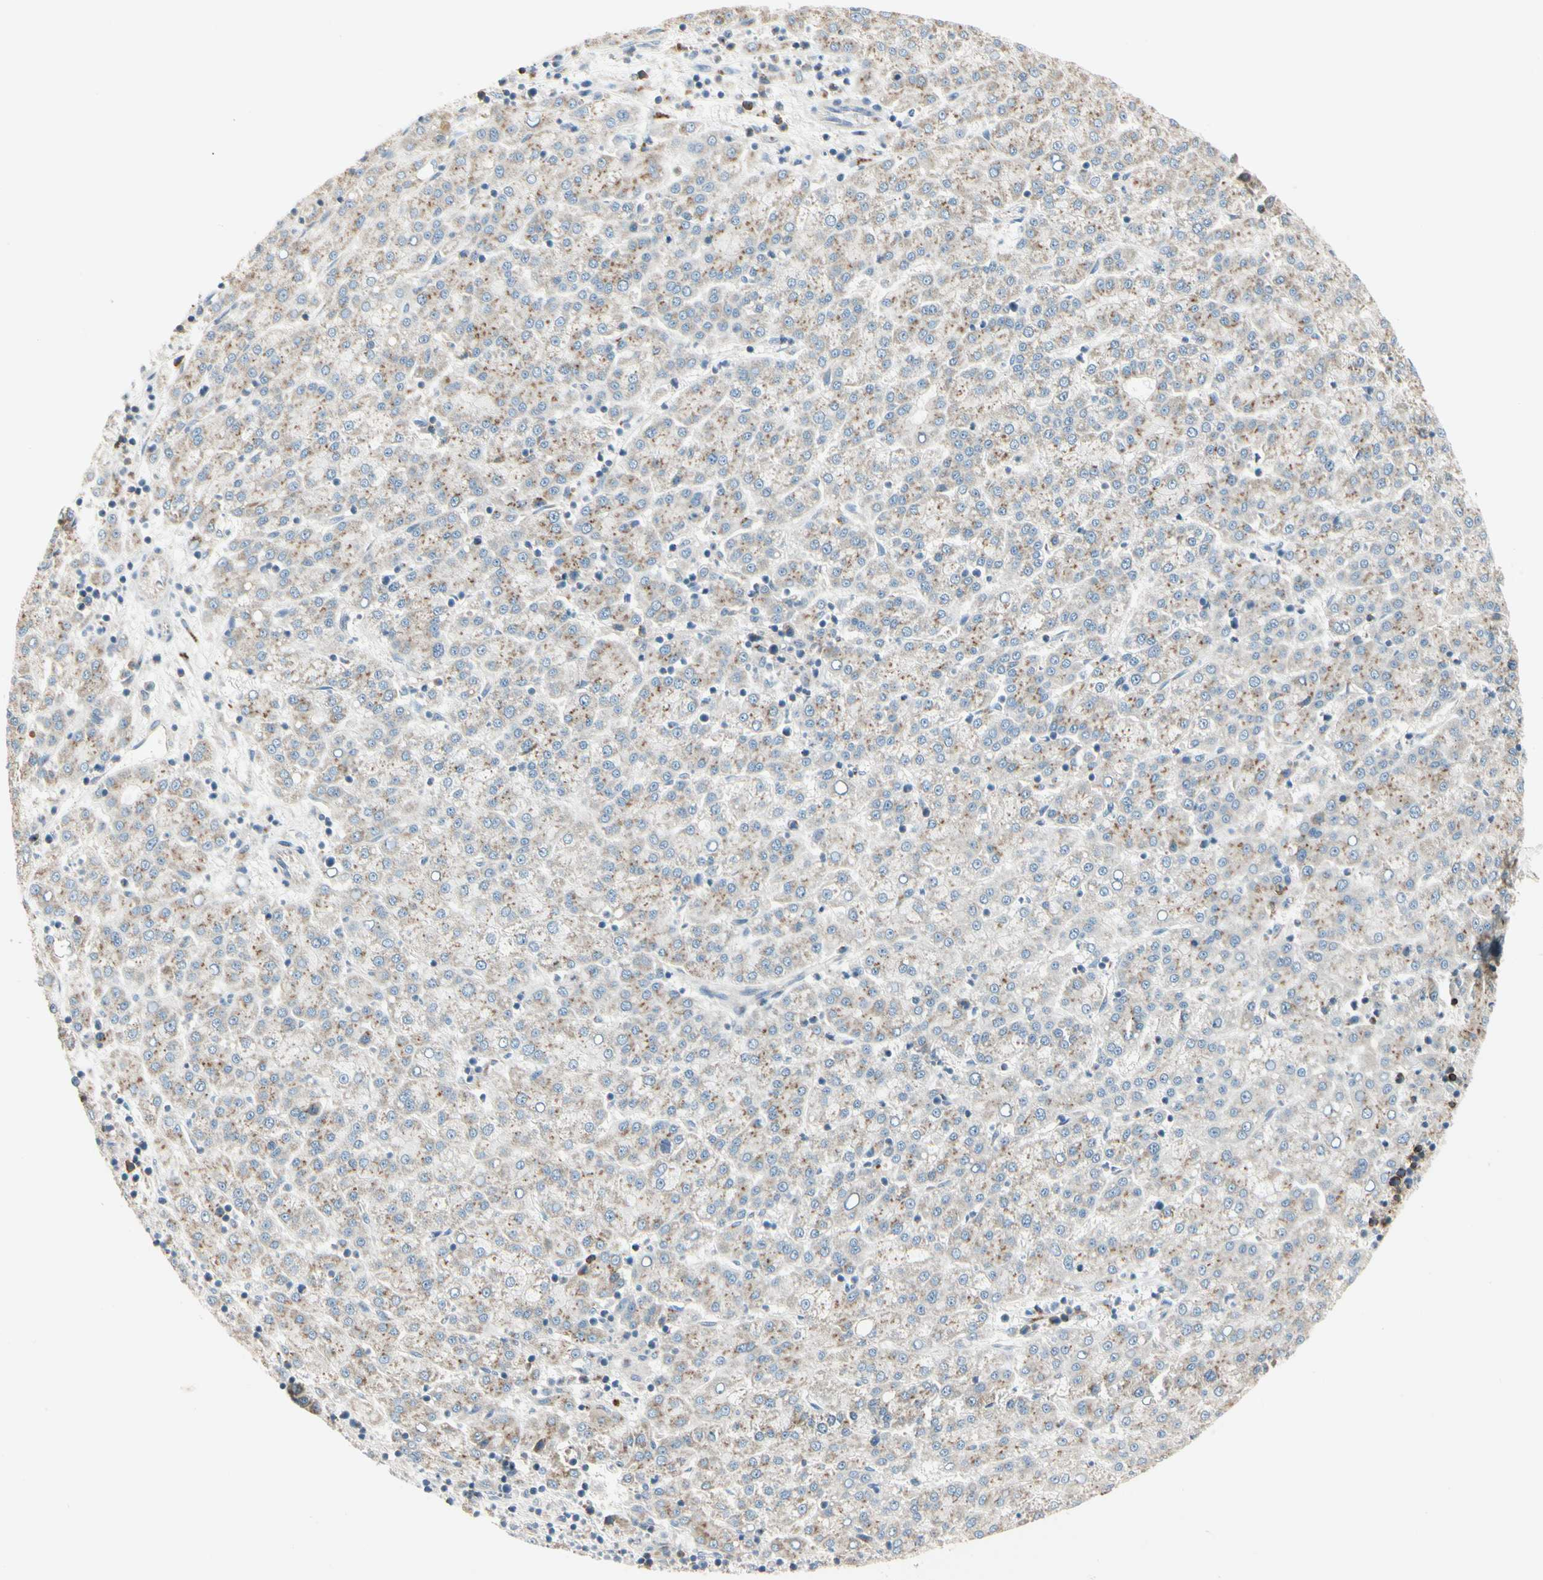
{"staining": {"intensity": "moderate", "quantity": "25%-75%", "location": "cytoplasmic/membranous"}, "tissue": "liver cancer", "cell_type": "Tumor cells", "image_type": "cancer", "snomed": [{"axis": "morphology", "description": "Carcinoma, Hepatocellular, NOS"}, {"axis": "topography", "description": "Liver"}], "caption": "Liver cancer tissue shows moderate cytoplasmic/membranous positivity in about 25%-75% of tumor cells, visualized by immunohistochemistry. (DAB IHC with brightfield microscopy, high magnification).", "gene": "ABCA3", "patient": {"sex": "female", "age": 58}}